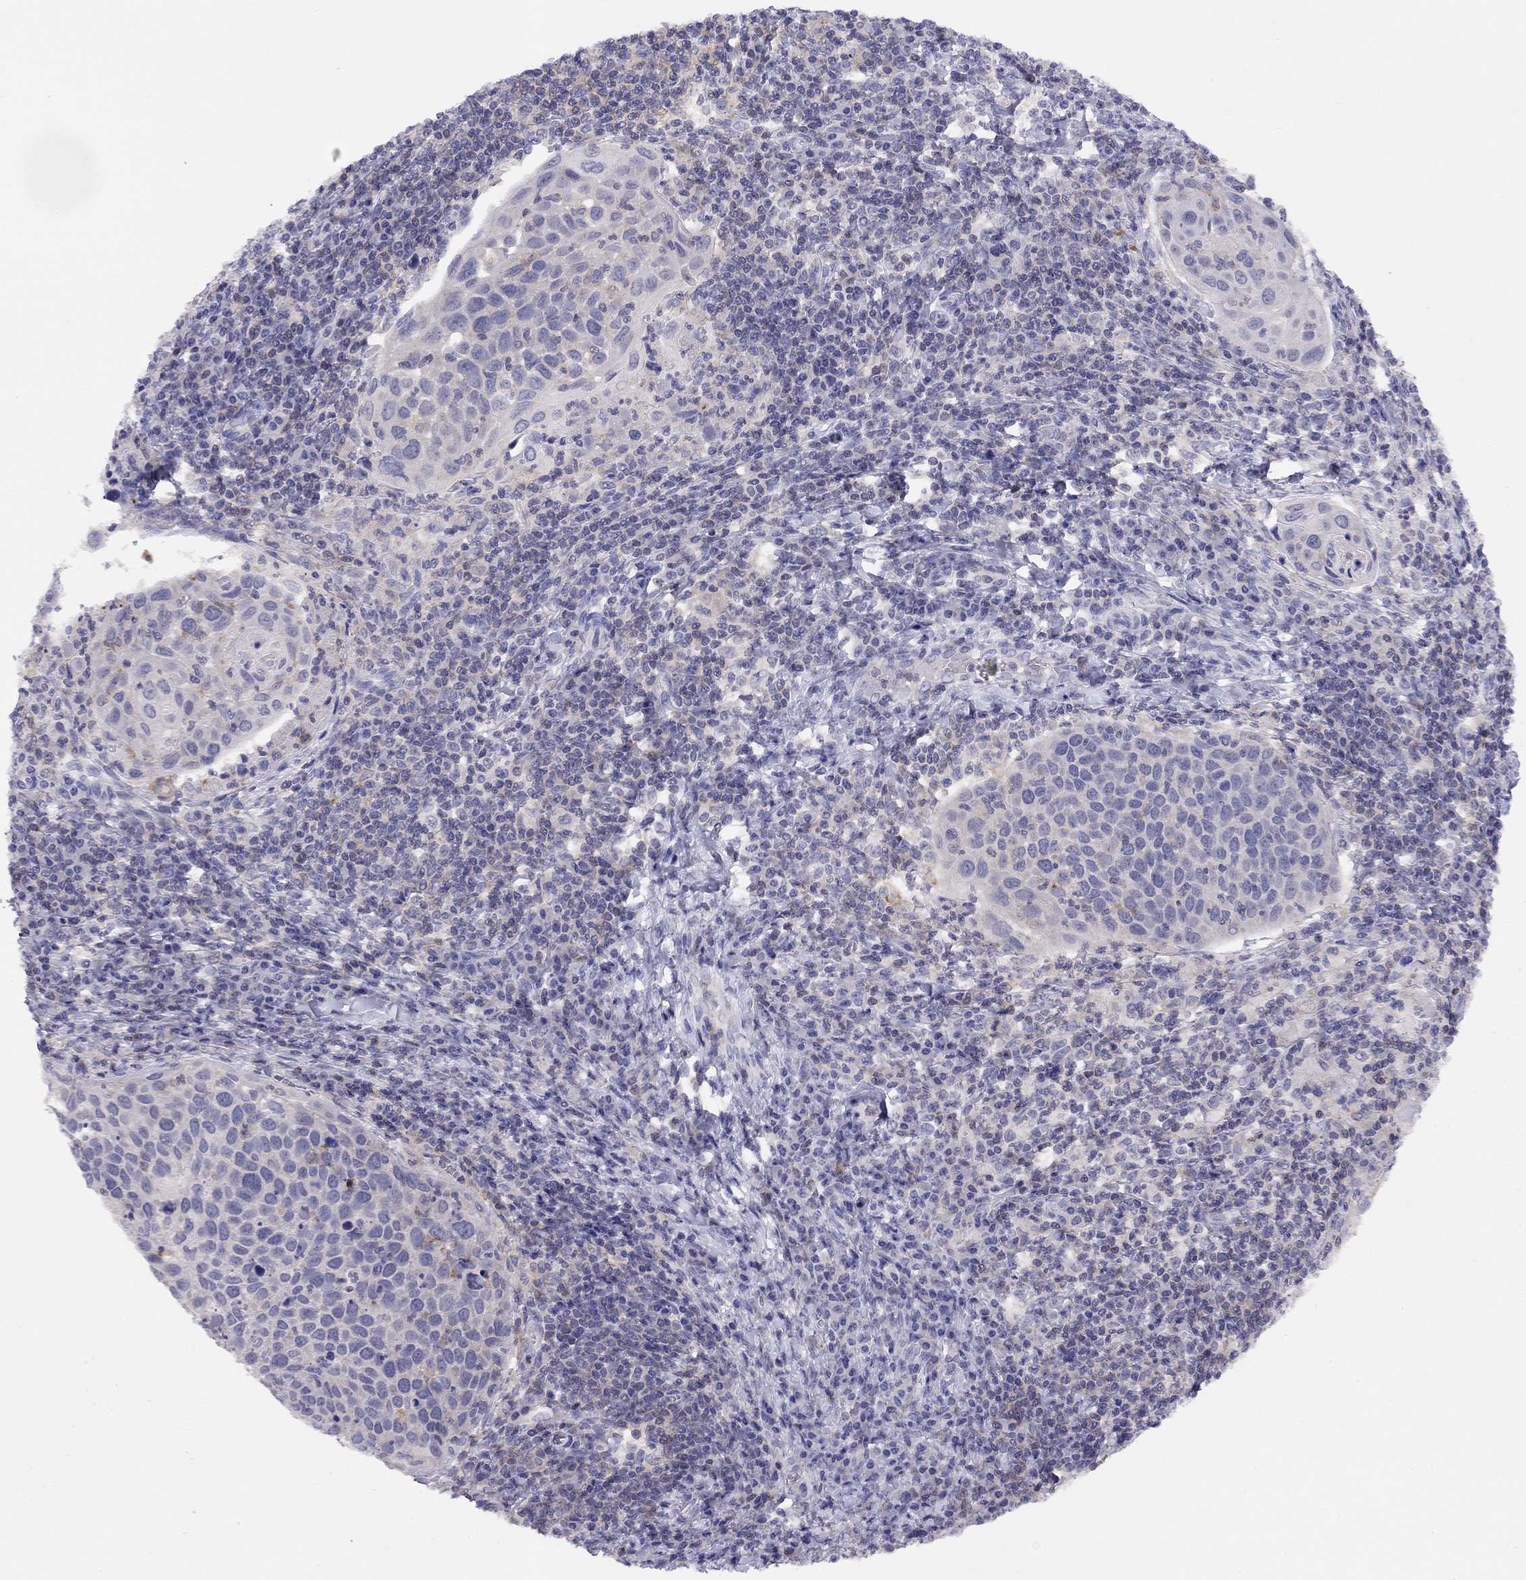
{"staining": {"intensity": "negative", "quantity": "none", "location": "none"}, "tissue": "cervical cancer", "cell_type": "Tumor cells", "image_type": "cancer", "snomed": [{"axis": "morphology", "description": "Squamous cell carcinoma, NOS"}, {"axis": "topography", "description": "Cervix"}], "caption": "Tumor cells are negative for brown protein staining in cervical cancer.", "gene": "CITED1", "patient": {"sex": "female", "age": 54}}